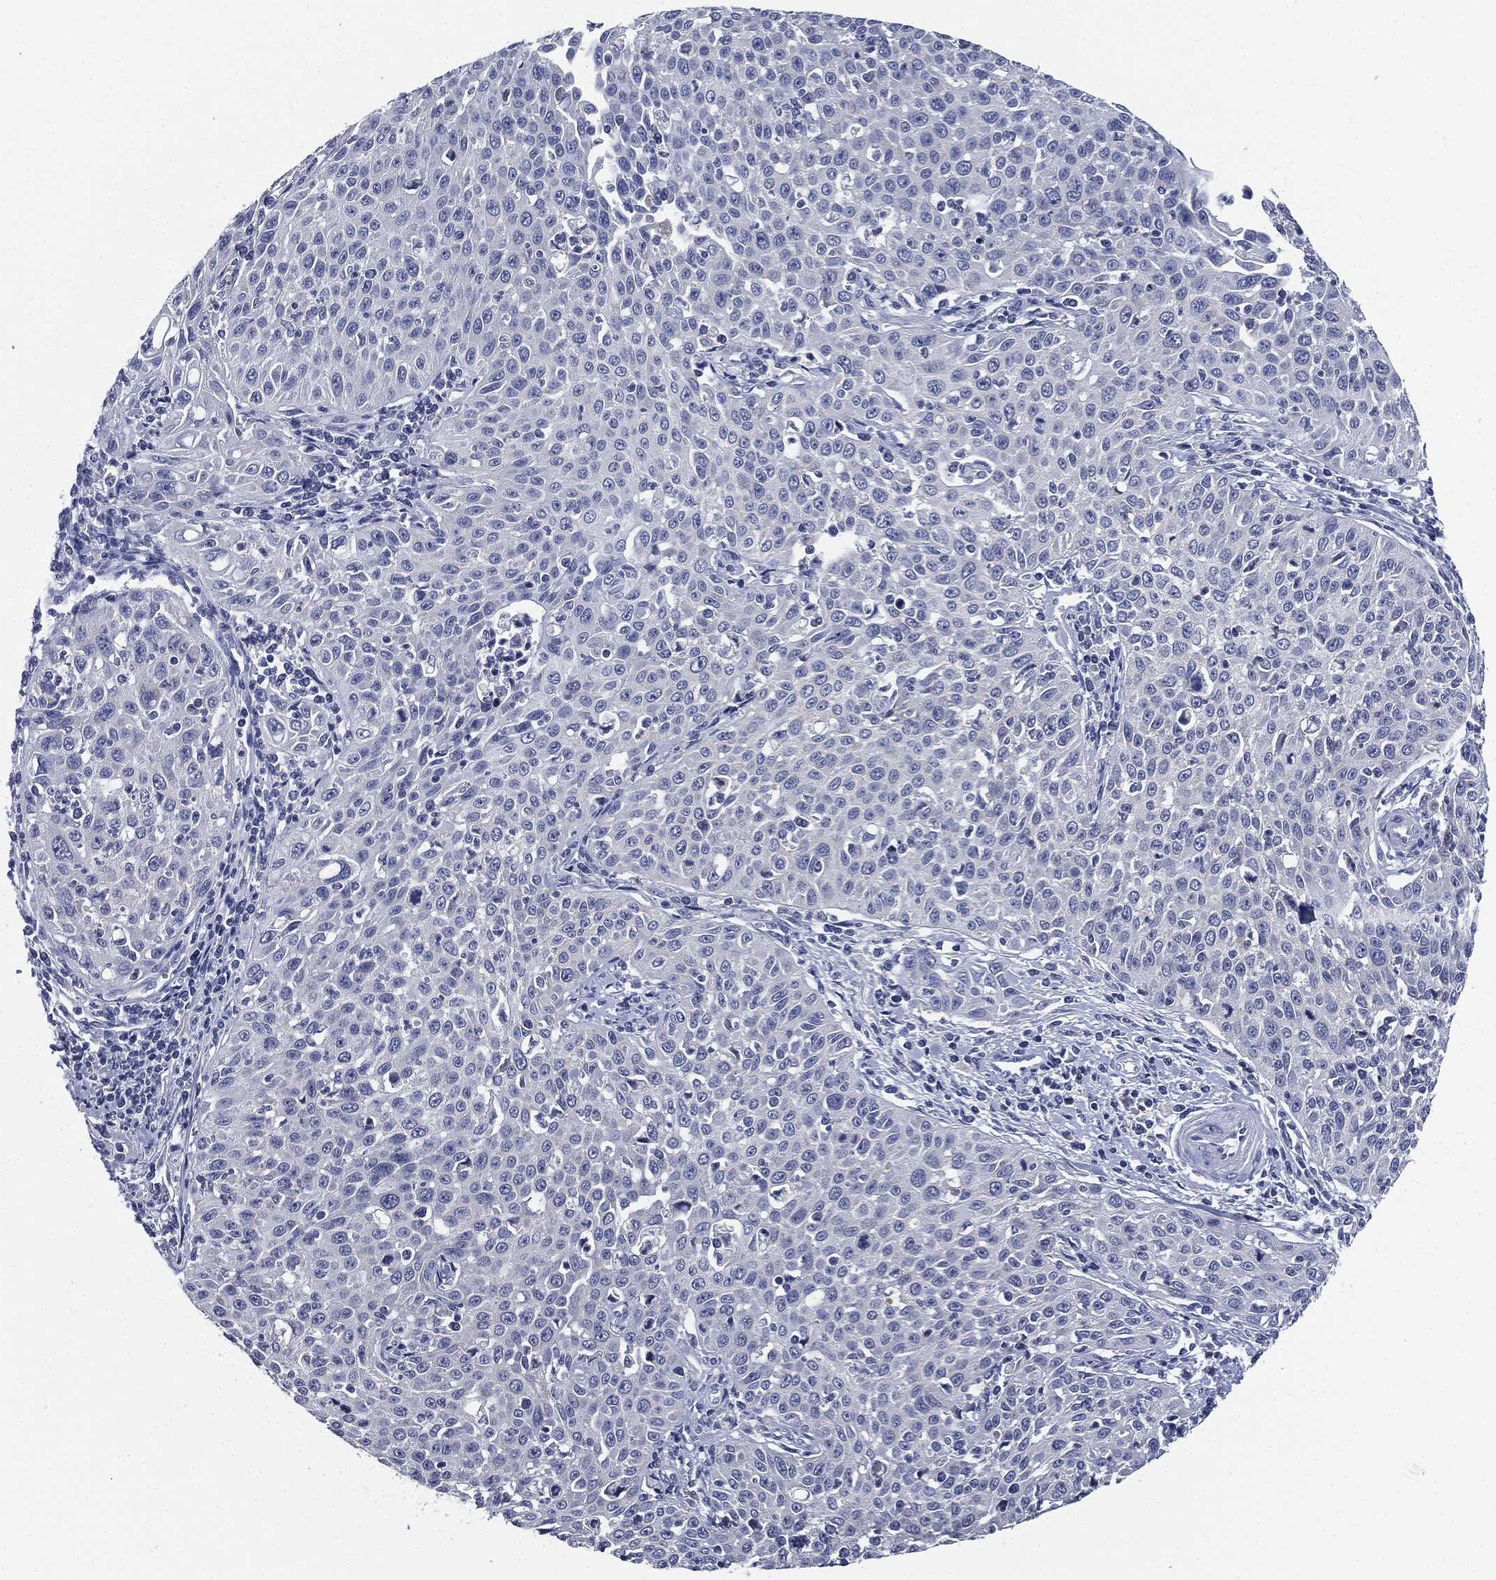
{"staining": {"intensity": "negative", "quantity": "none", "location": "none"}, "tissue": "cervical cancer", "cell_type": "Tumor cells", "image_type": "cancer", "snomed": [{"axis": "morphology", "description": "Squamous cell carcinoma, NOS"}, {"axis": "topography", "description": "Cervix"}], "caption": "A micrograph of human cervical cancer (squamous cell carcinoma) is negative for staining in tumor cells.", "gene": "SIGLEC9", "patient": {"sex": "female", "age": 26}}